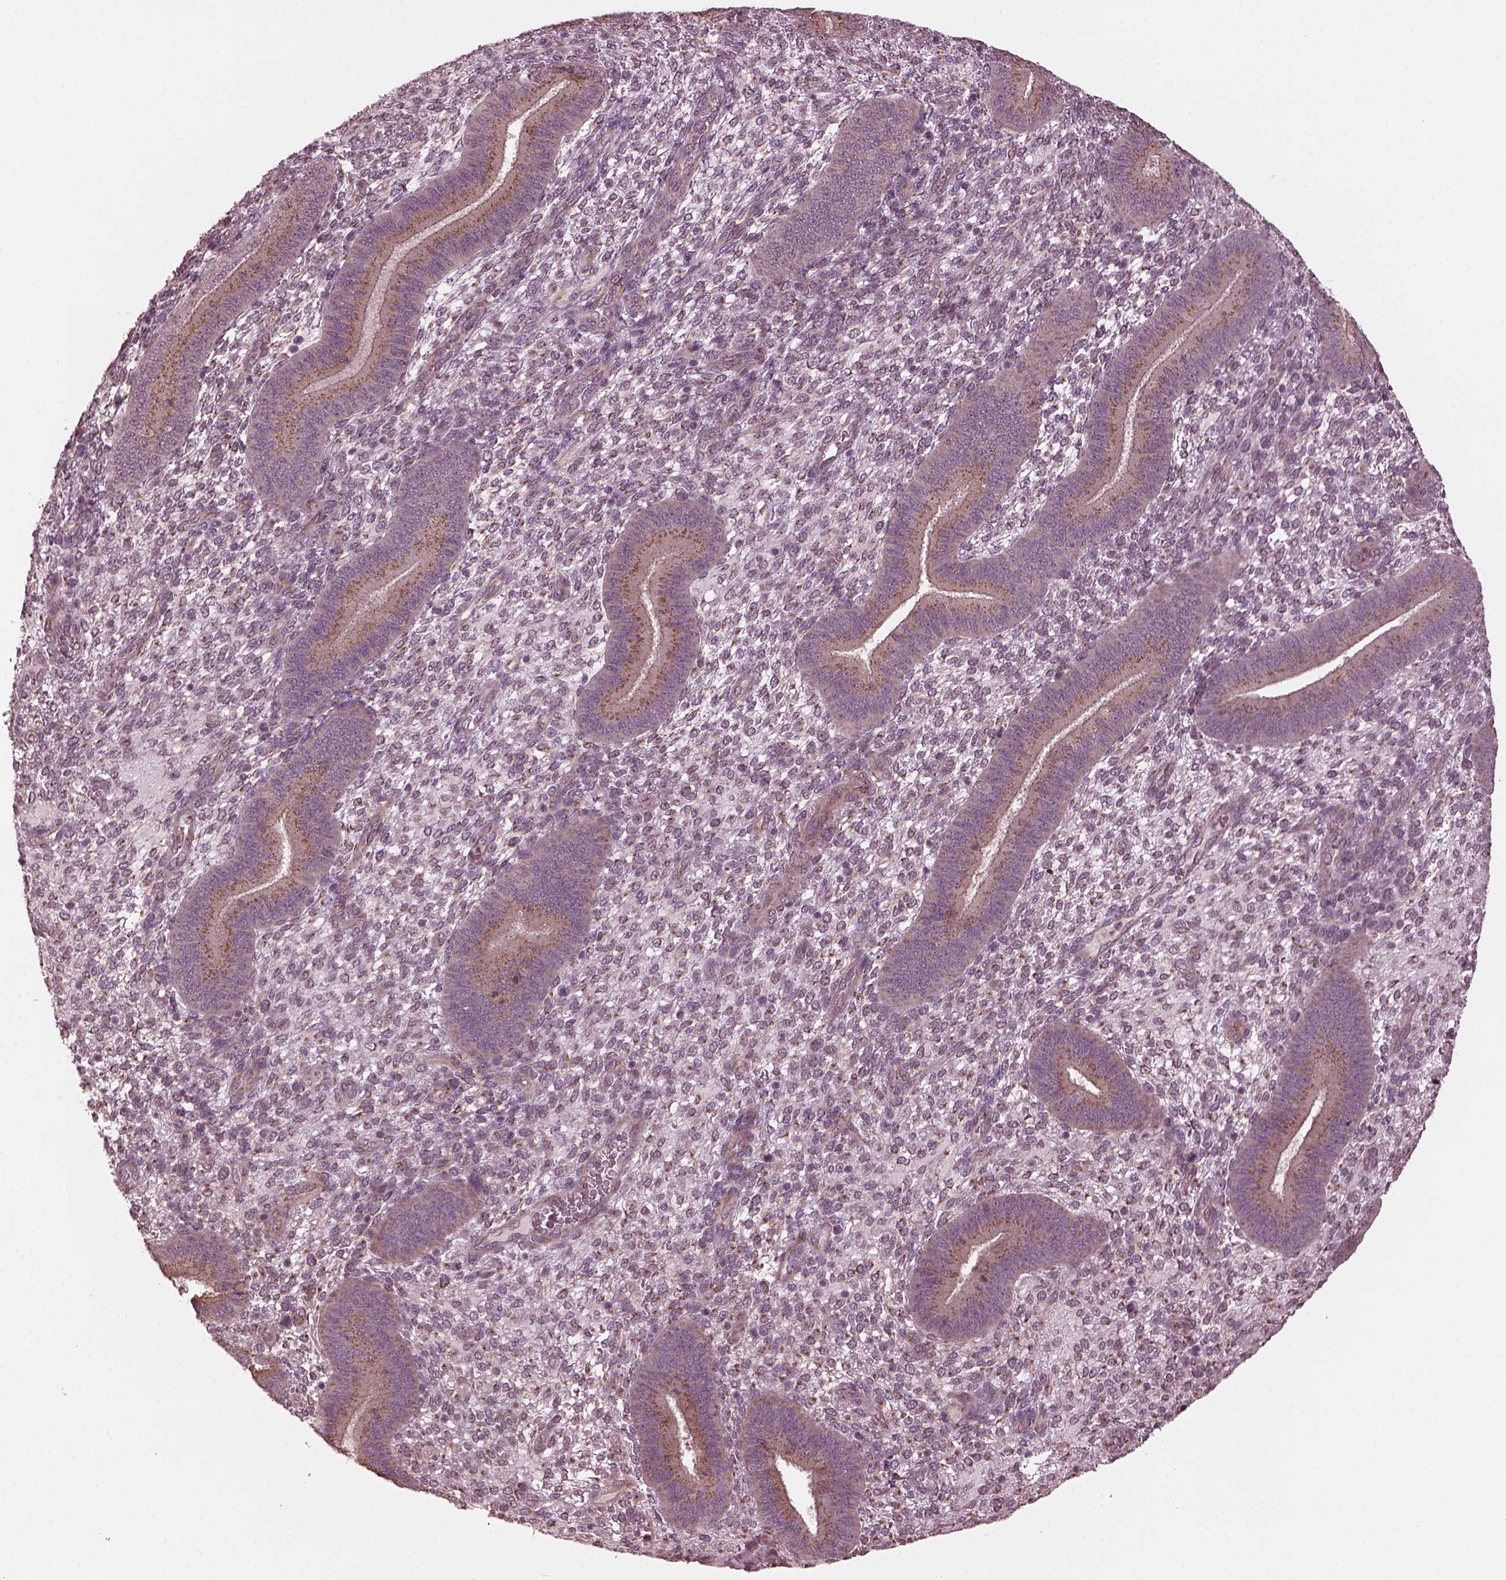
{"staining": {"intensity": "negative", "quantity": "none", "location": "none"}, "tissue": "endometrium", "cell_type": "Cells in endometrial stroma", "image_type": "normal", "snomed": [{"axis": "morphology", "description": "Normal tissue, NOS"}, {"axis": "topography", "description": "Endometrium"}], "caption": "This photomicrograph is of benign endometrium stained with immunohistochemistry (IHC) to label a protein in brown with the nuclei are counter-stained blue. There is no staining in cells in endometrial stroma.", "gene": "RUFY3", "patient": {"sex": "female", "age": 39}}